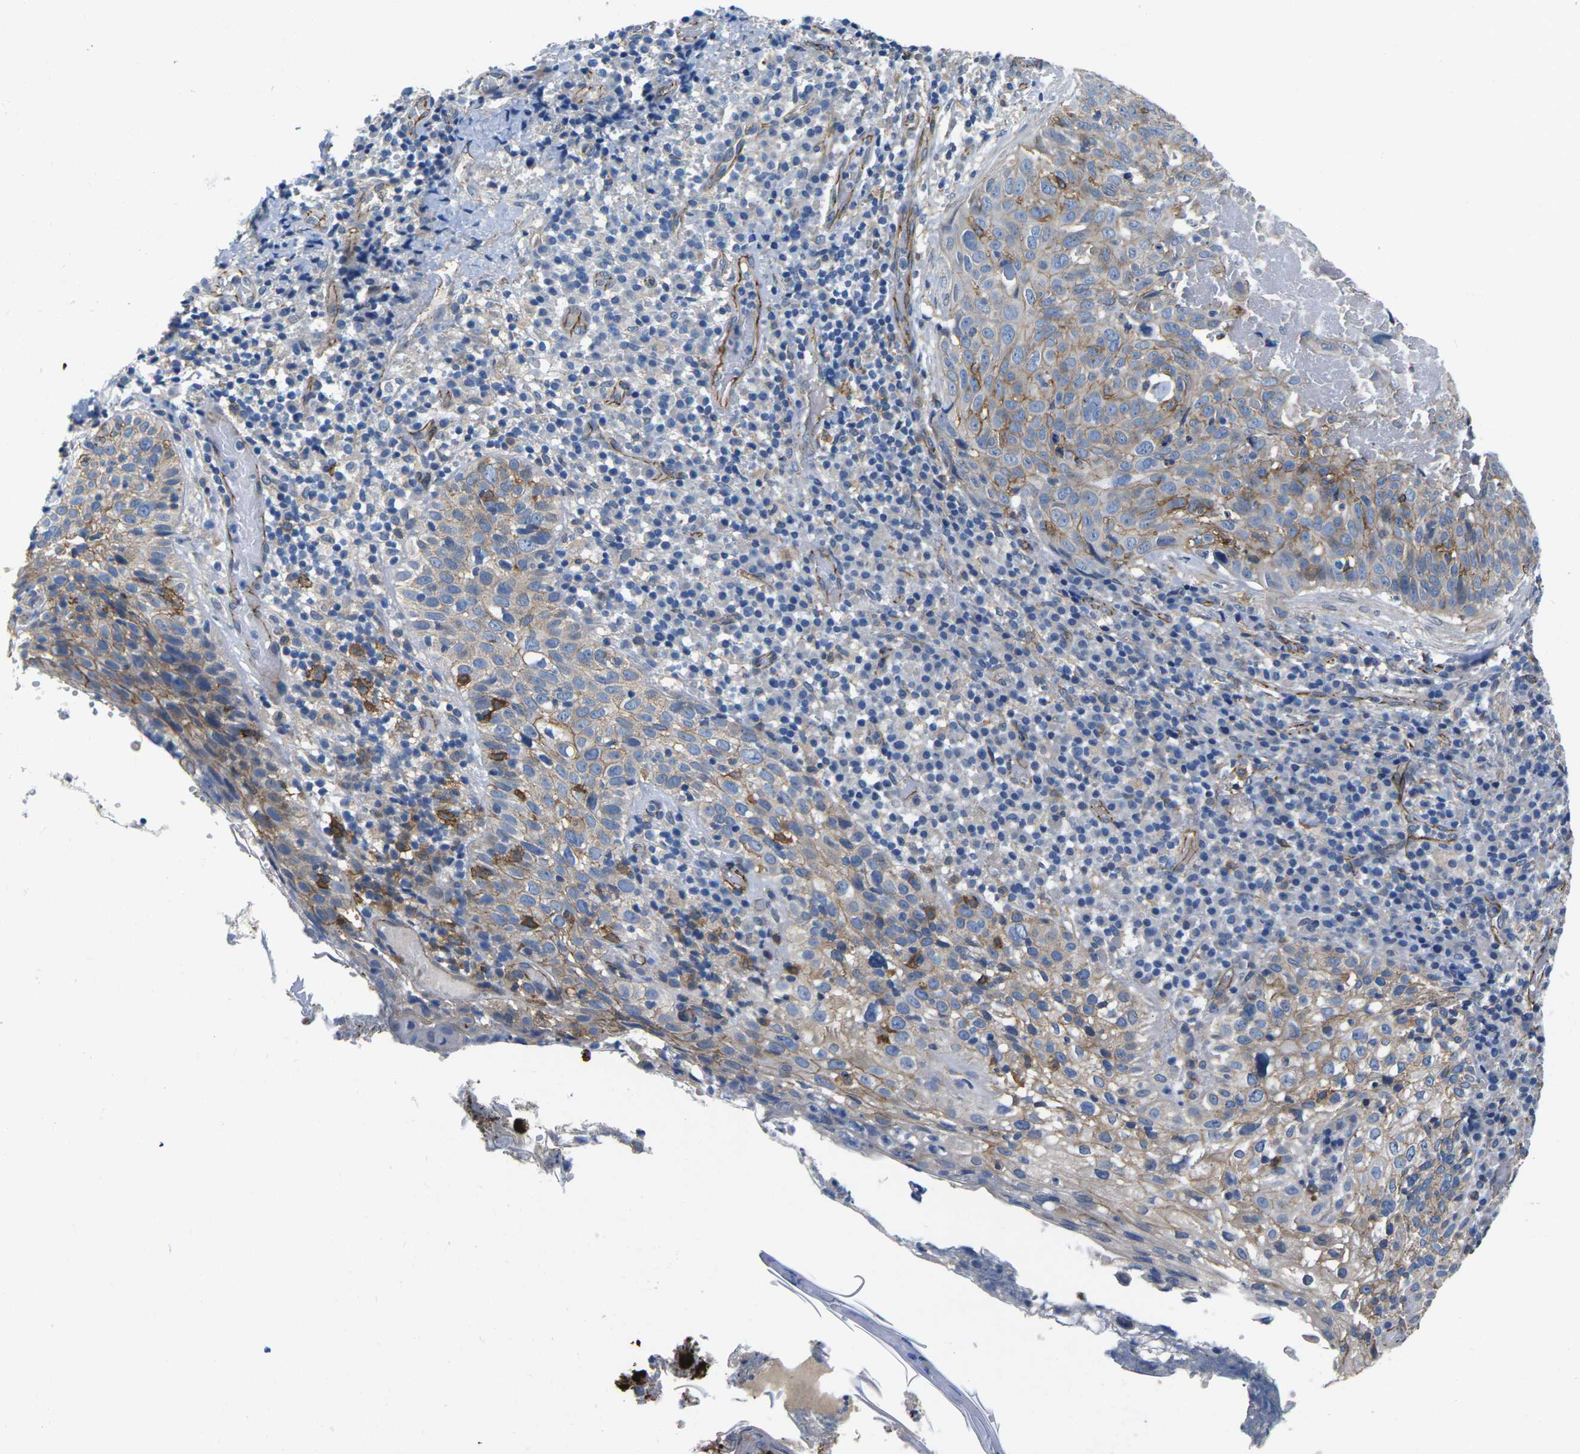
{"staining": {"intensity": "moderate", "quantity": "25%-75%", "location": "cytoplasmic/membranous"}, "tissue": "skin cancer", "cell_type": "Tumor cells", "image_type": "cancer", "snomed": [{"axis": "morphology", "description": "Squamous cell carcinoma in situ, NOS"}, {"axis": "morphology", "description": "Squamous cell carcinoma, NOS"}, {"axis": "topography", "description": "Skin"}], "caption": "Brown immunohistochemical staining in human skin squamous cell carcinoma in situ exhibits moderate cytoplasmic/membranous staining in approximately 25%-75% of tumor cells. The protein of interest is shown in brown color, while the nuclei are stained blue.", "gene": "CTNND1", "patient": {"sex": "male", "age": 93}}